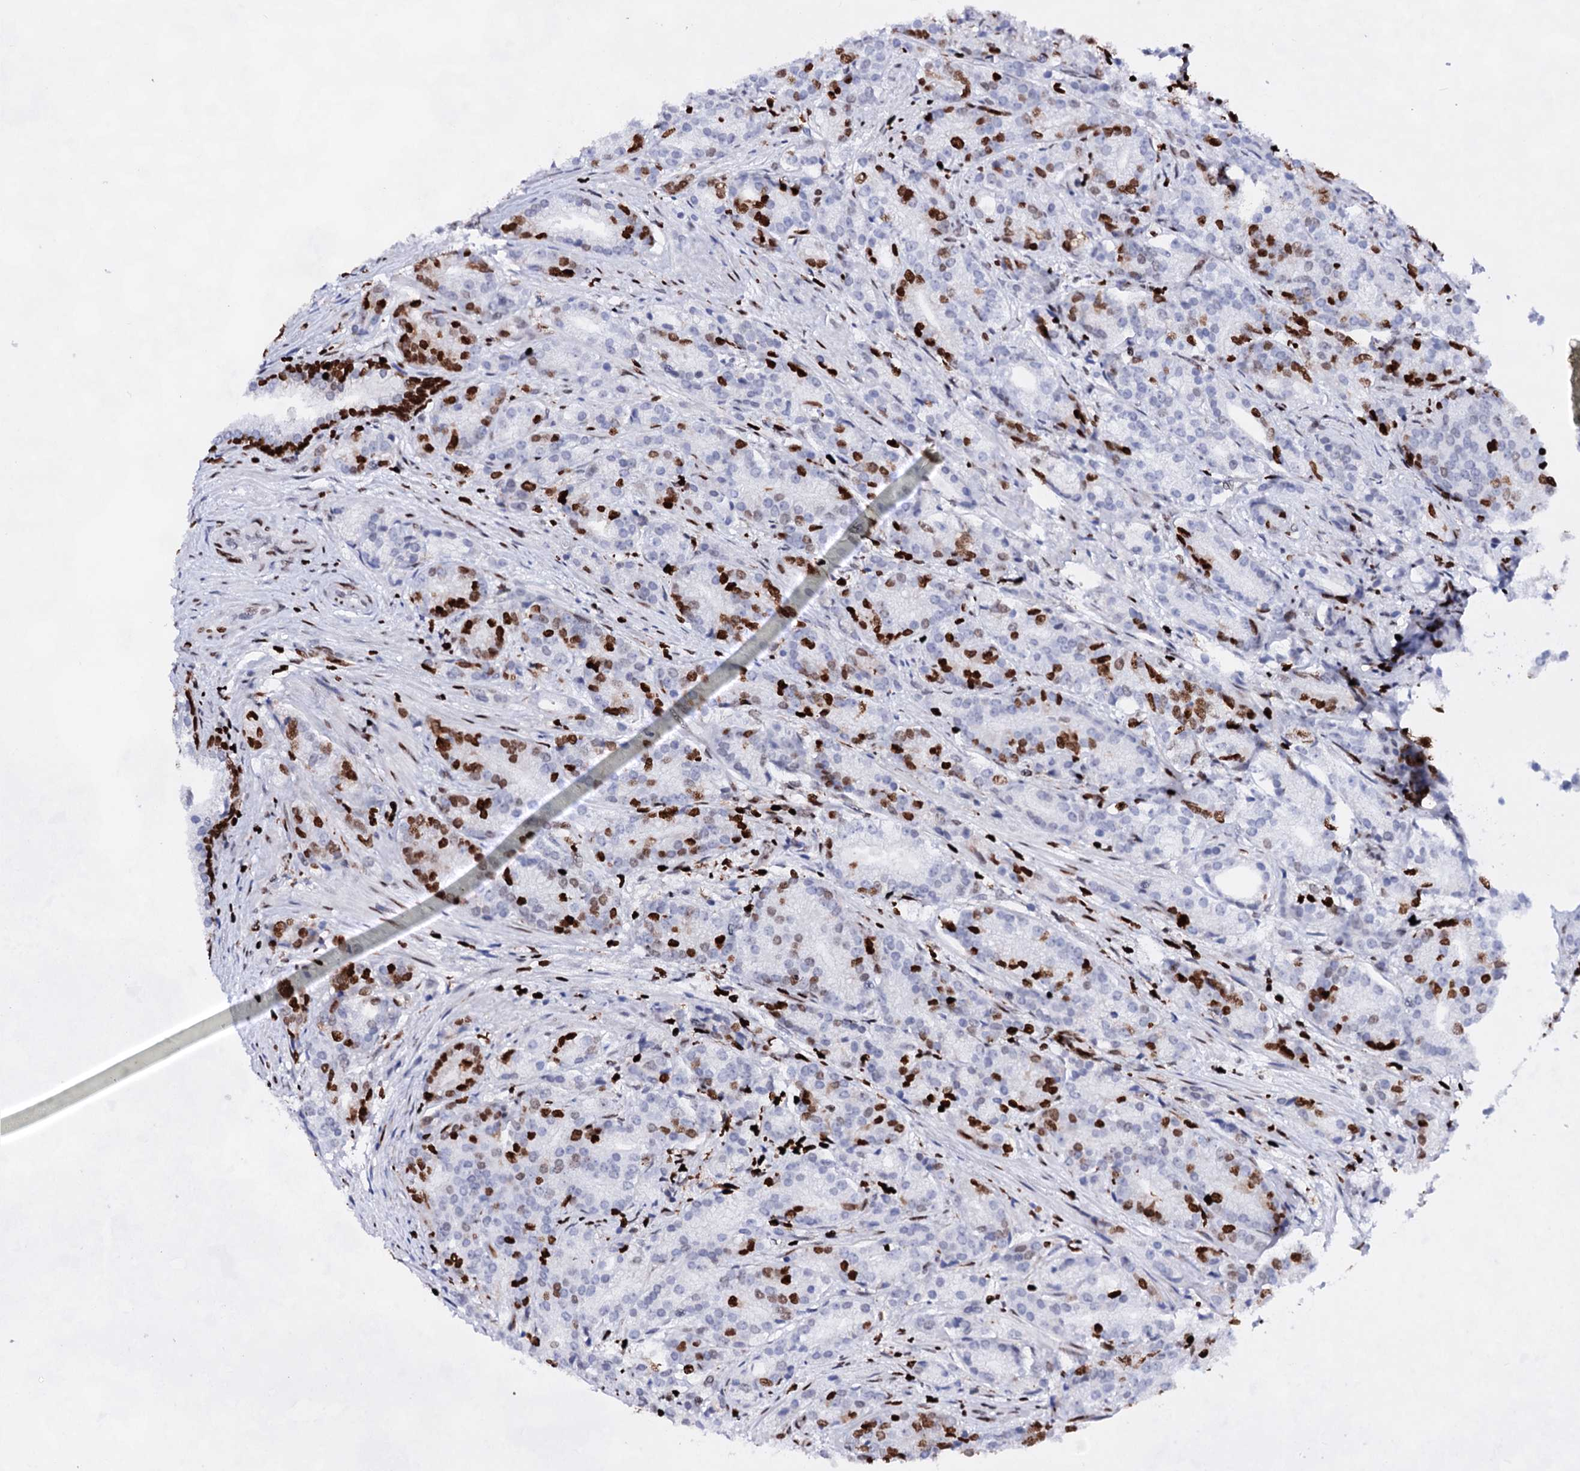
{"staining": {"intensity": "moderate", "quantity": "<25%", "location": "nuclear"}, "tissue": "prostate cancer", "cell_type": "Tumor cells", "image_type": "cancer", "snomed": [{"axis": "morphology", "description": "Adenocarcinoma, Low grade"}, {"axis": "topography", "description": "Prostate"}], "caption": "Low-grade adenocarcinoma (prostate) stained with a protein marker exhibits moderate staining in tumor cells.", "gene": "HMGB2", "patient": {"sex": "male", "age": 71}}